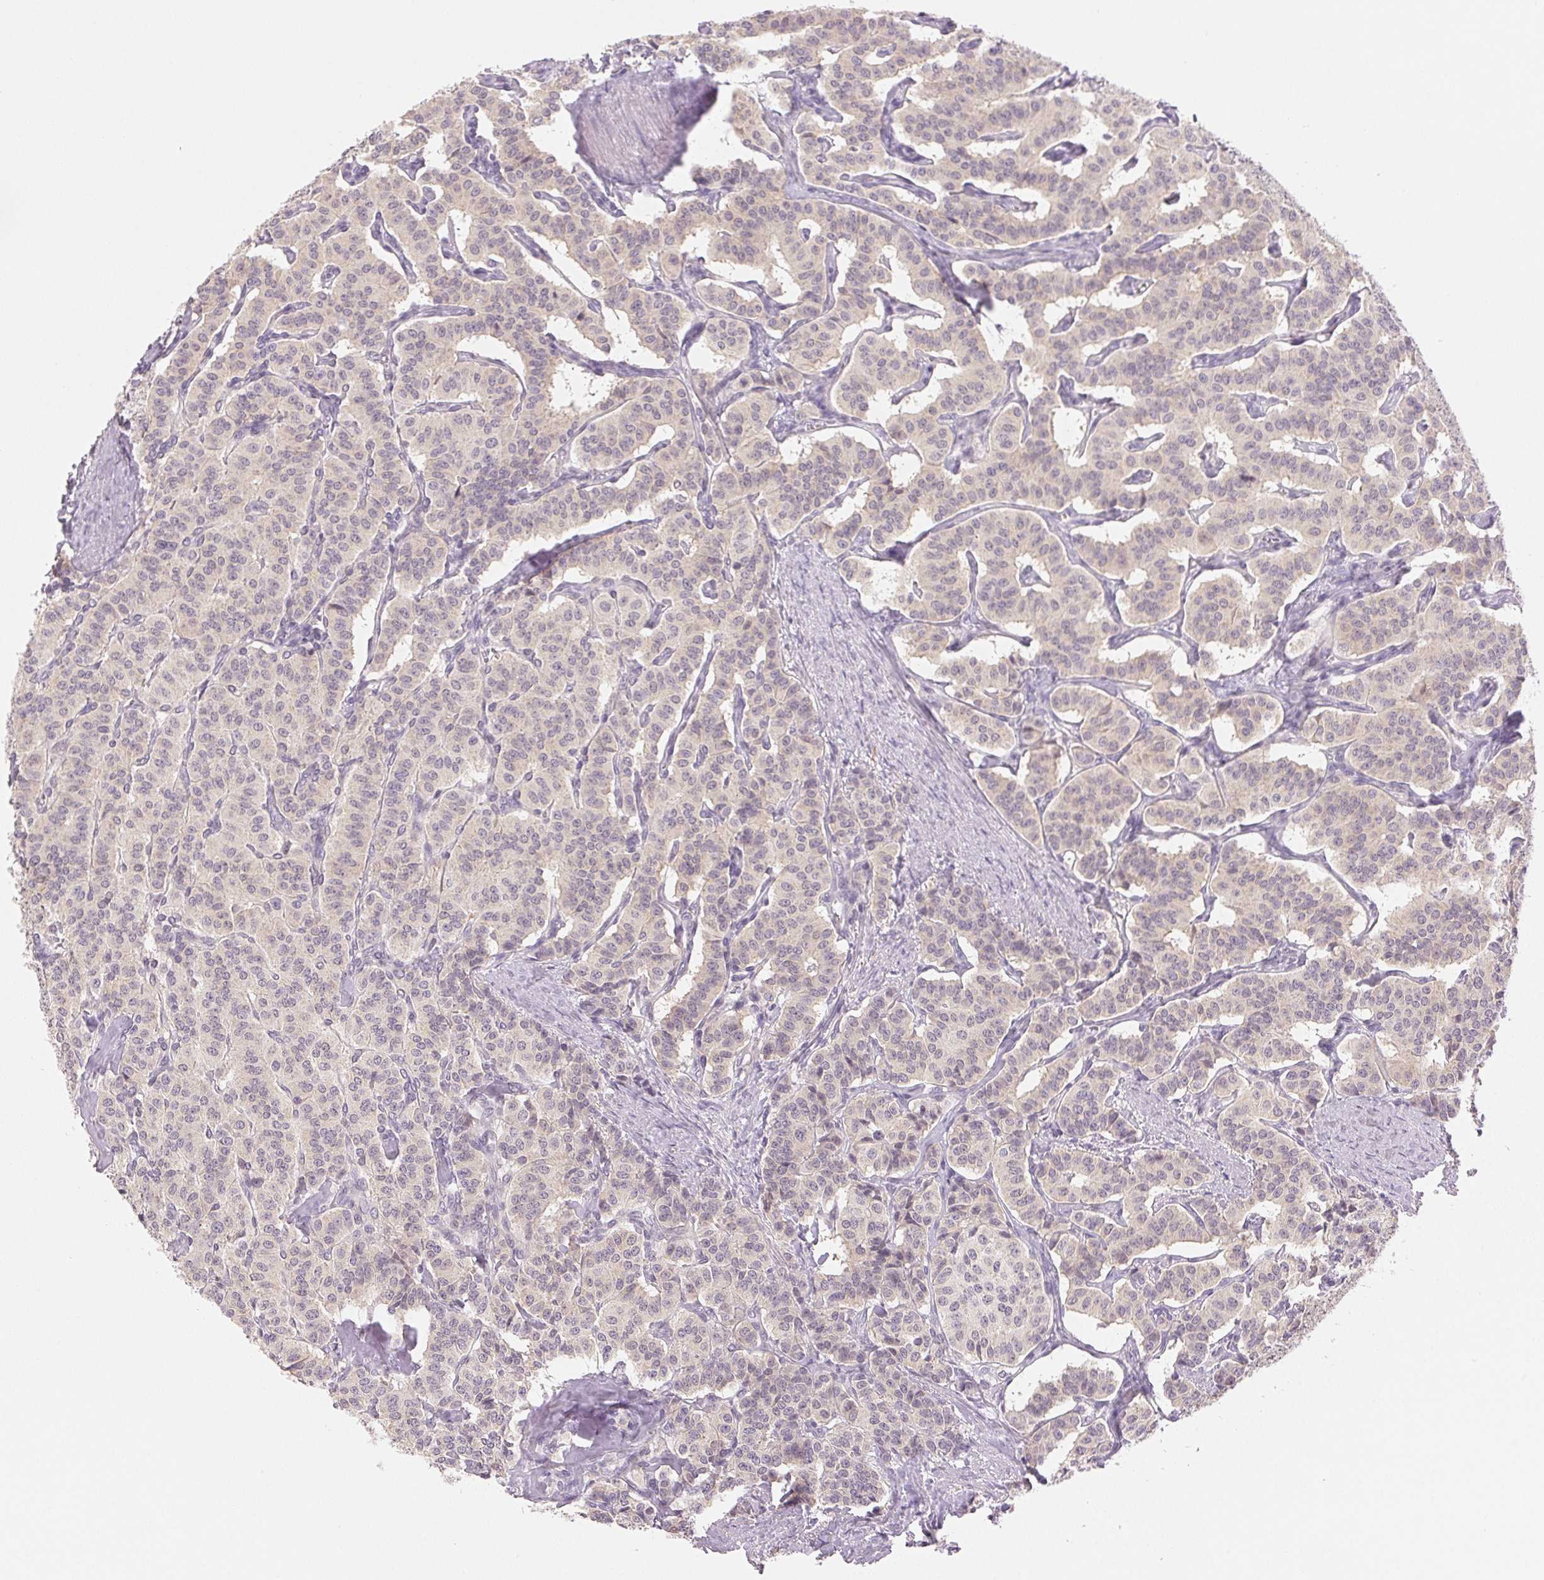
{"staining": {"intensity": "negative", "quantity": "none", "location": "none"}, "tissue": "carcinoid", "cell_type": "Tumor cells", "image_type": "cancer", "snomed": [{"axis": "morphology", "description": "Carcinoid, malignant, NOS"}, {"axis": "topography", "description": "Lung"}], "caption": "An IHC micrograph of carcinoid is shown. There is no staining in tumor cells of carcinoid.", "gene": "MAP1LC3A", "patient": {"sex": "female", "age": 46}}